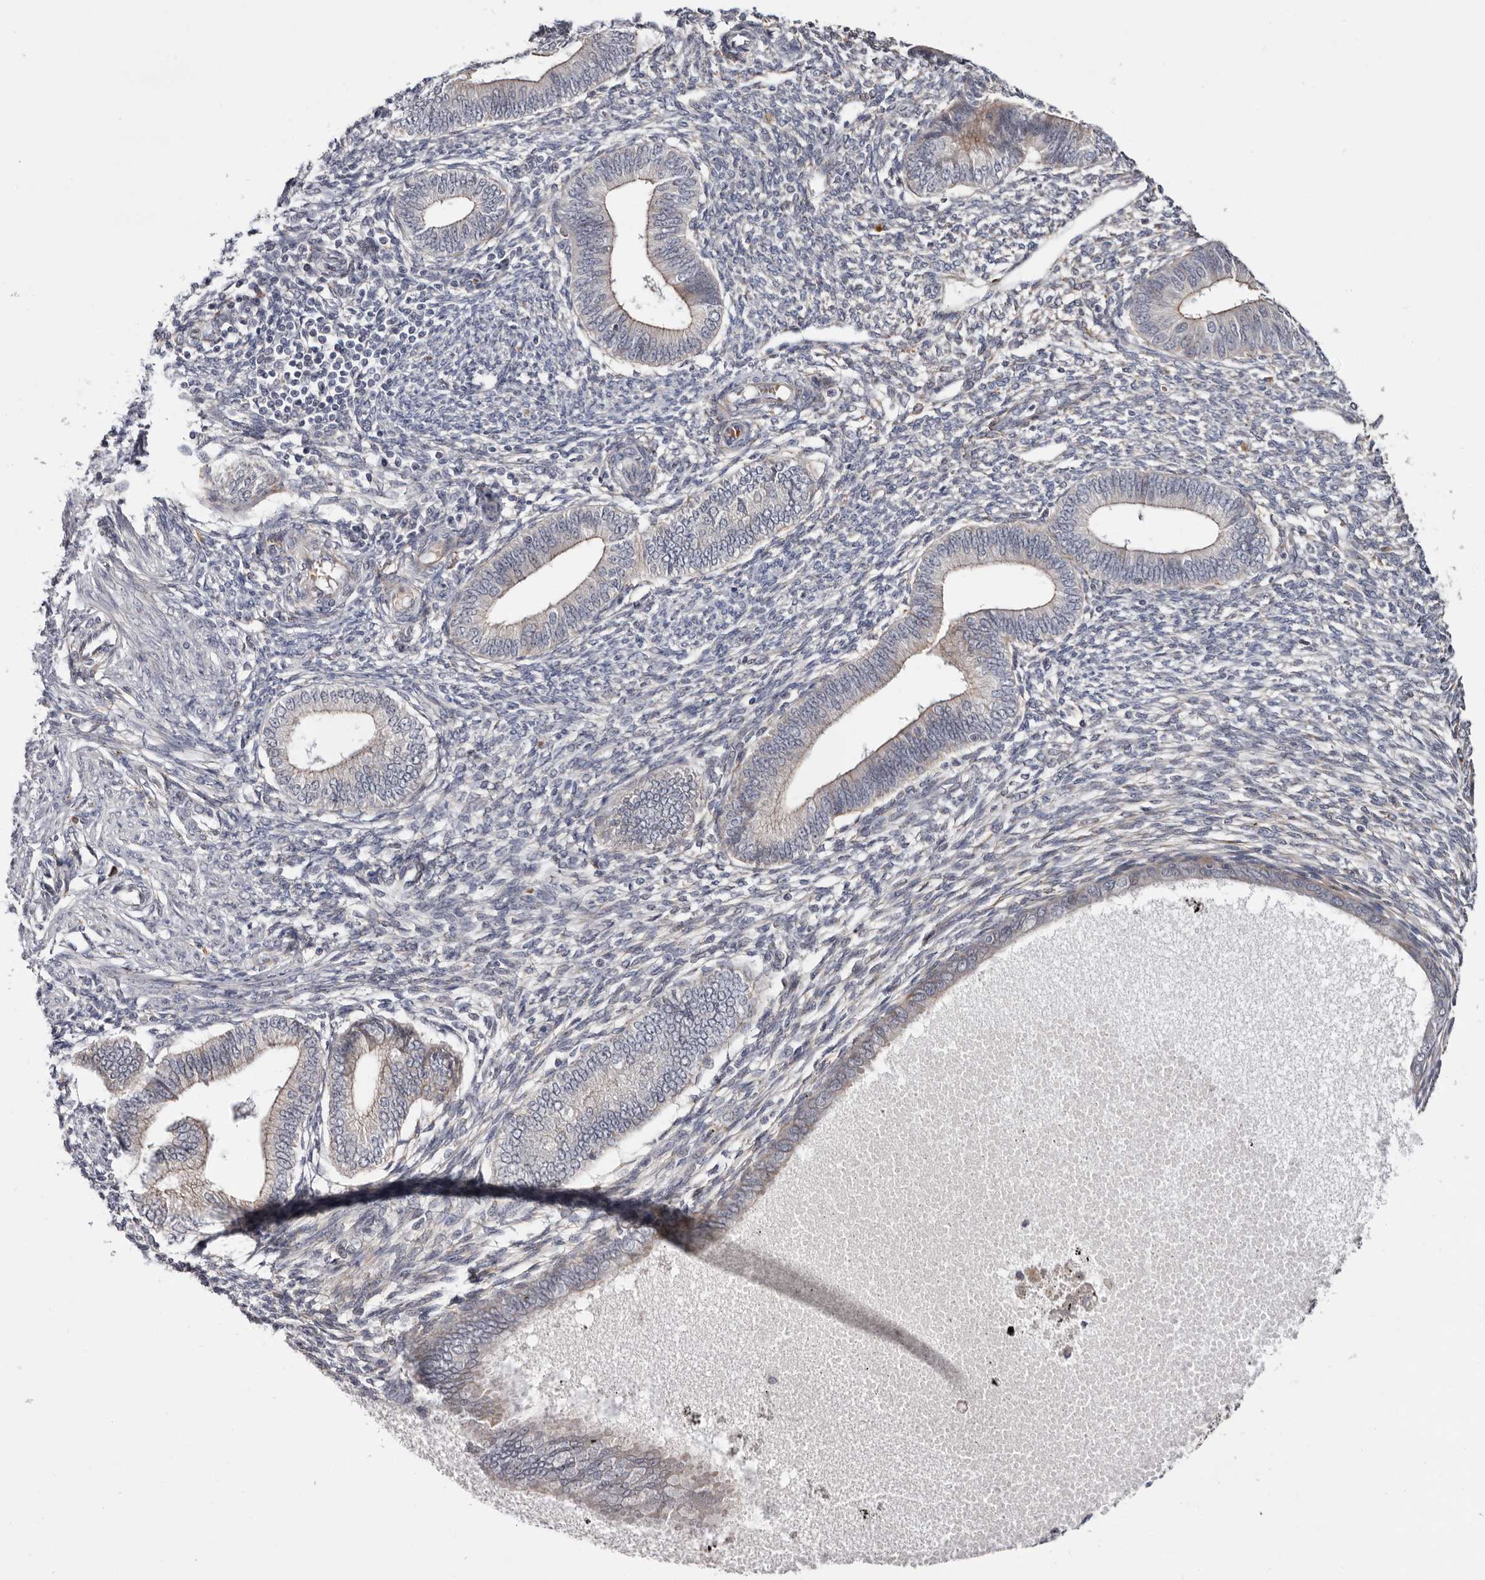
{"staining": {"intensity": "negative", "quantity": "none", "location": "none"}, "tissue": "endometrium", "cell_type": "Cells in endometrial stroma", "image_type": "normal", "snomed": [{"axis": "morphology", "description": "Normal tissue, NOS"}, {"axis": "topography", "description": "Endometrium"}], "caption": "Endometrium stained for a protein using immunohistochemistry (IHC) demonstrates no staining cells in endometrial stroma.", "gene": "USH1C", "patient": {"sex": "female", "age": 46}}